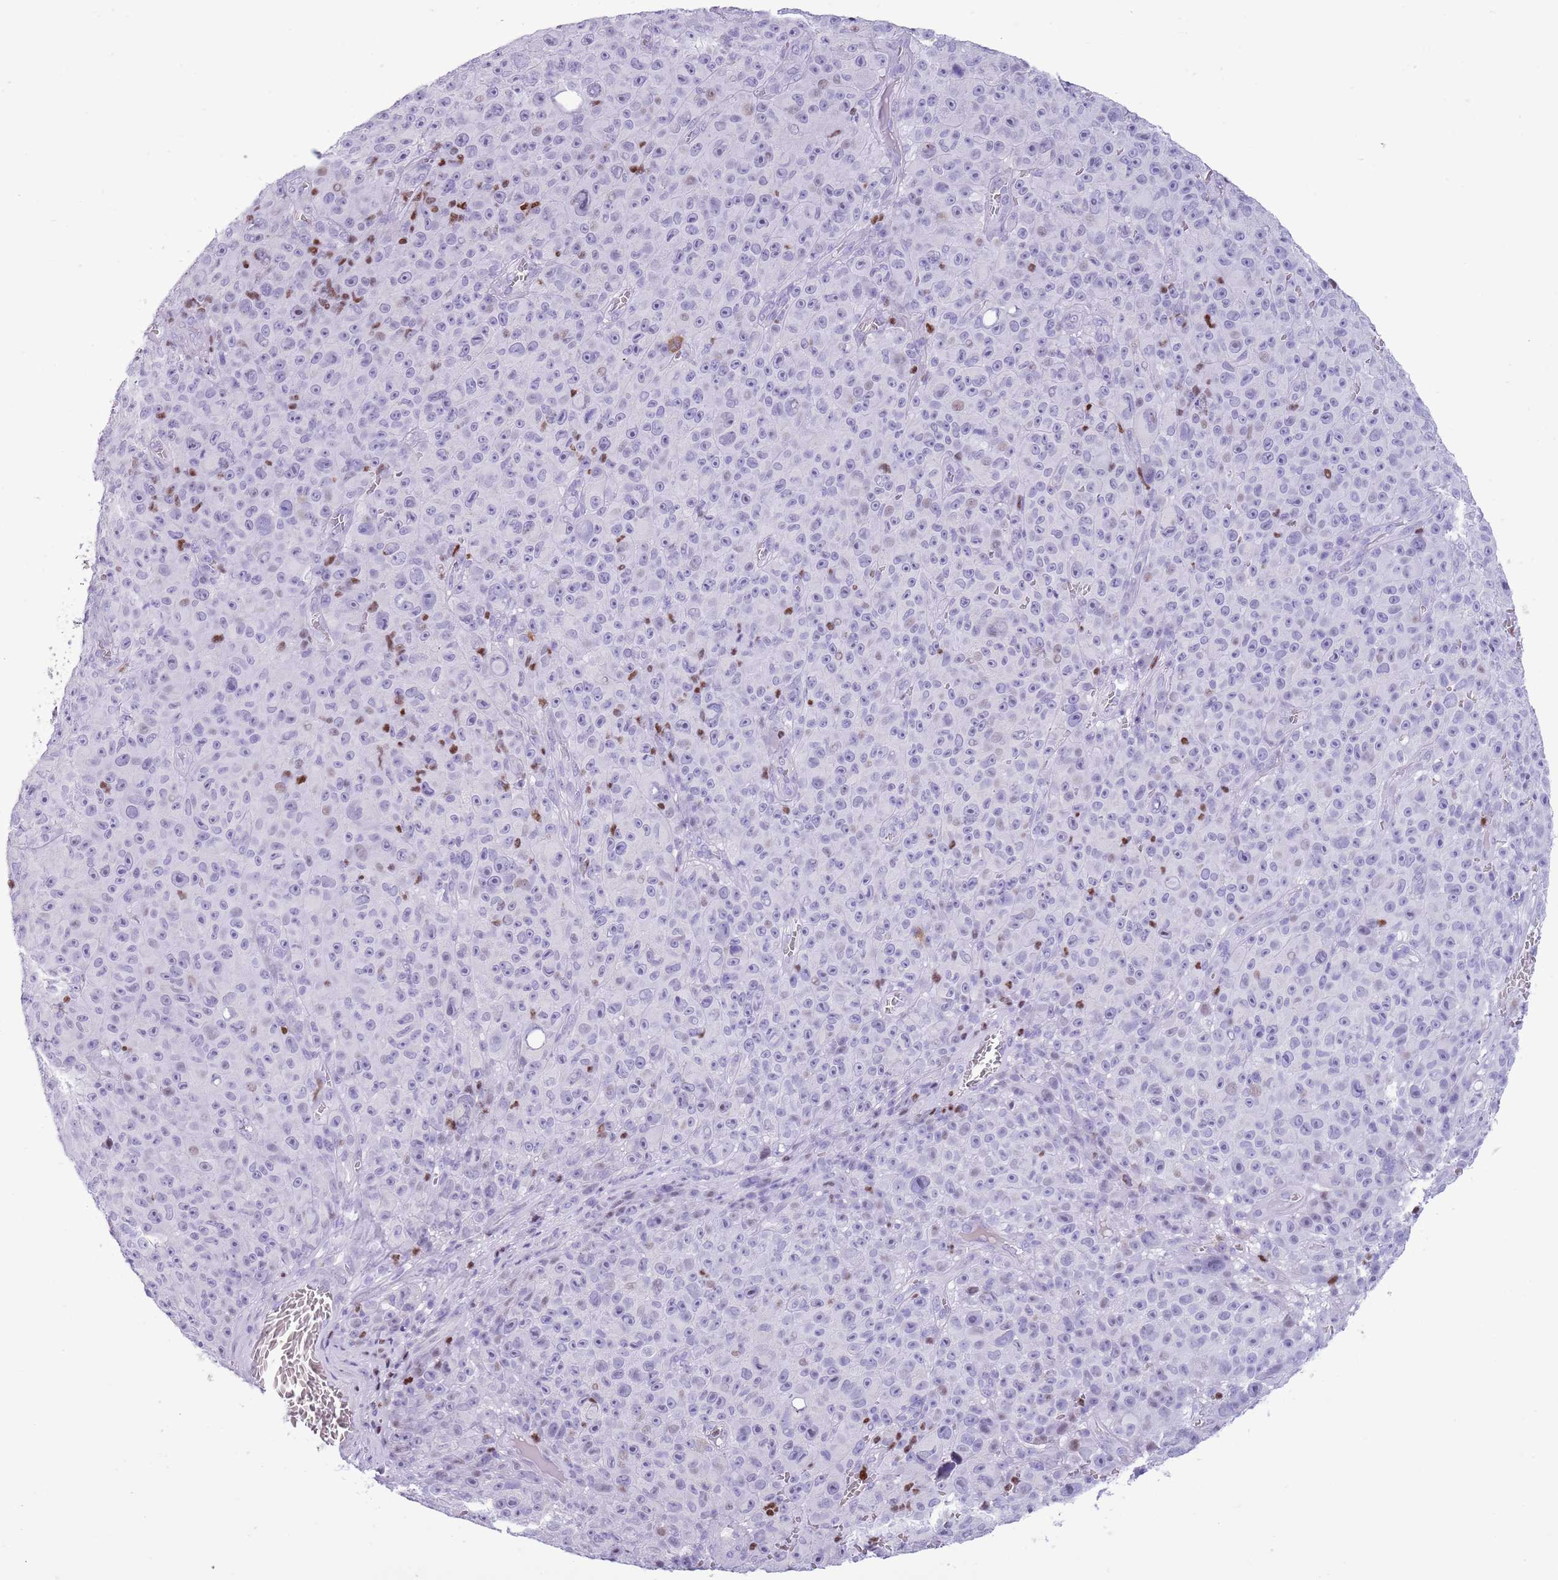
{"staining": {"intensity": "negative", "quantity": "none", "location": "none"}, "tissue": "melanoma", "cell_type": "Tumor cells", "image_type": "cancer", "snomed": [{"axis": "morphology", "description": "Malignant melanoma, NOS"}, {"axis": "topography", "description": "Skin"}], "caption": "High magnification brightfield microscopy of melanoma stained with DAB (brown) and counterstained with hematoxylin (blue): tumor cells show no significant positivity.", "gene": "BCL11B", "patient": {"sex": "female", "age": 82}}